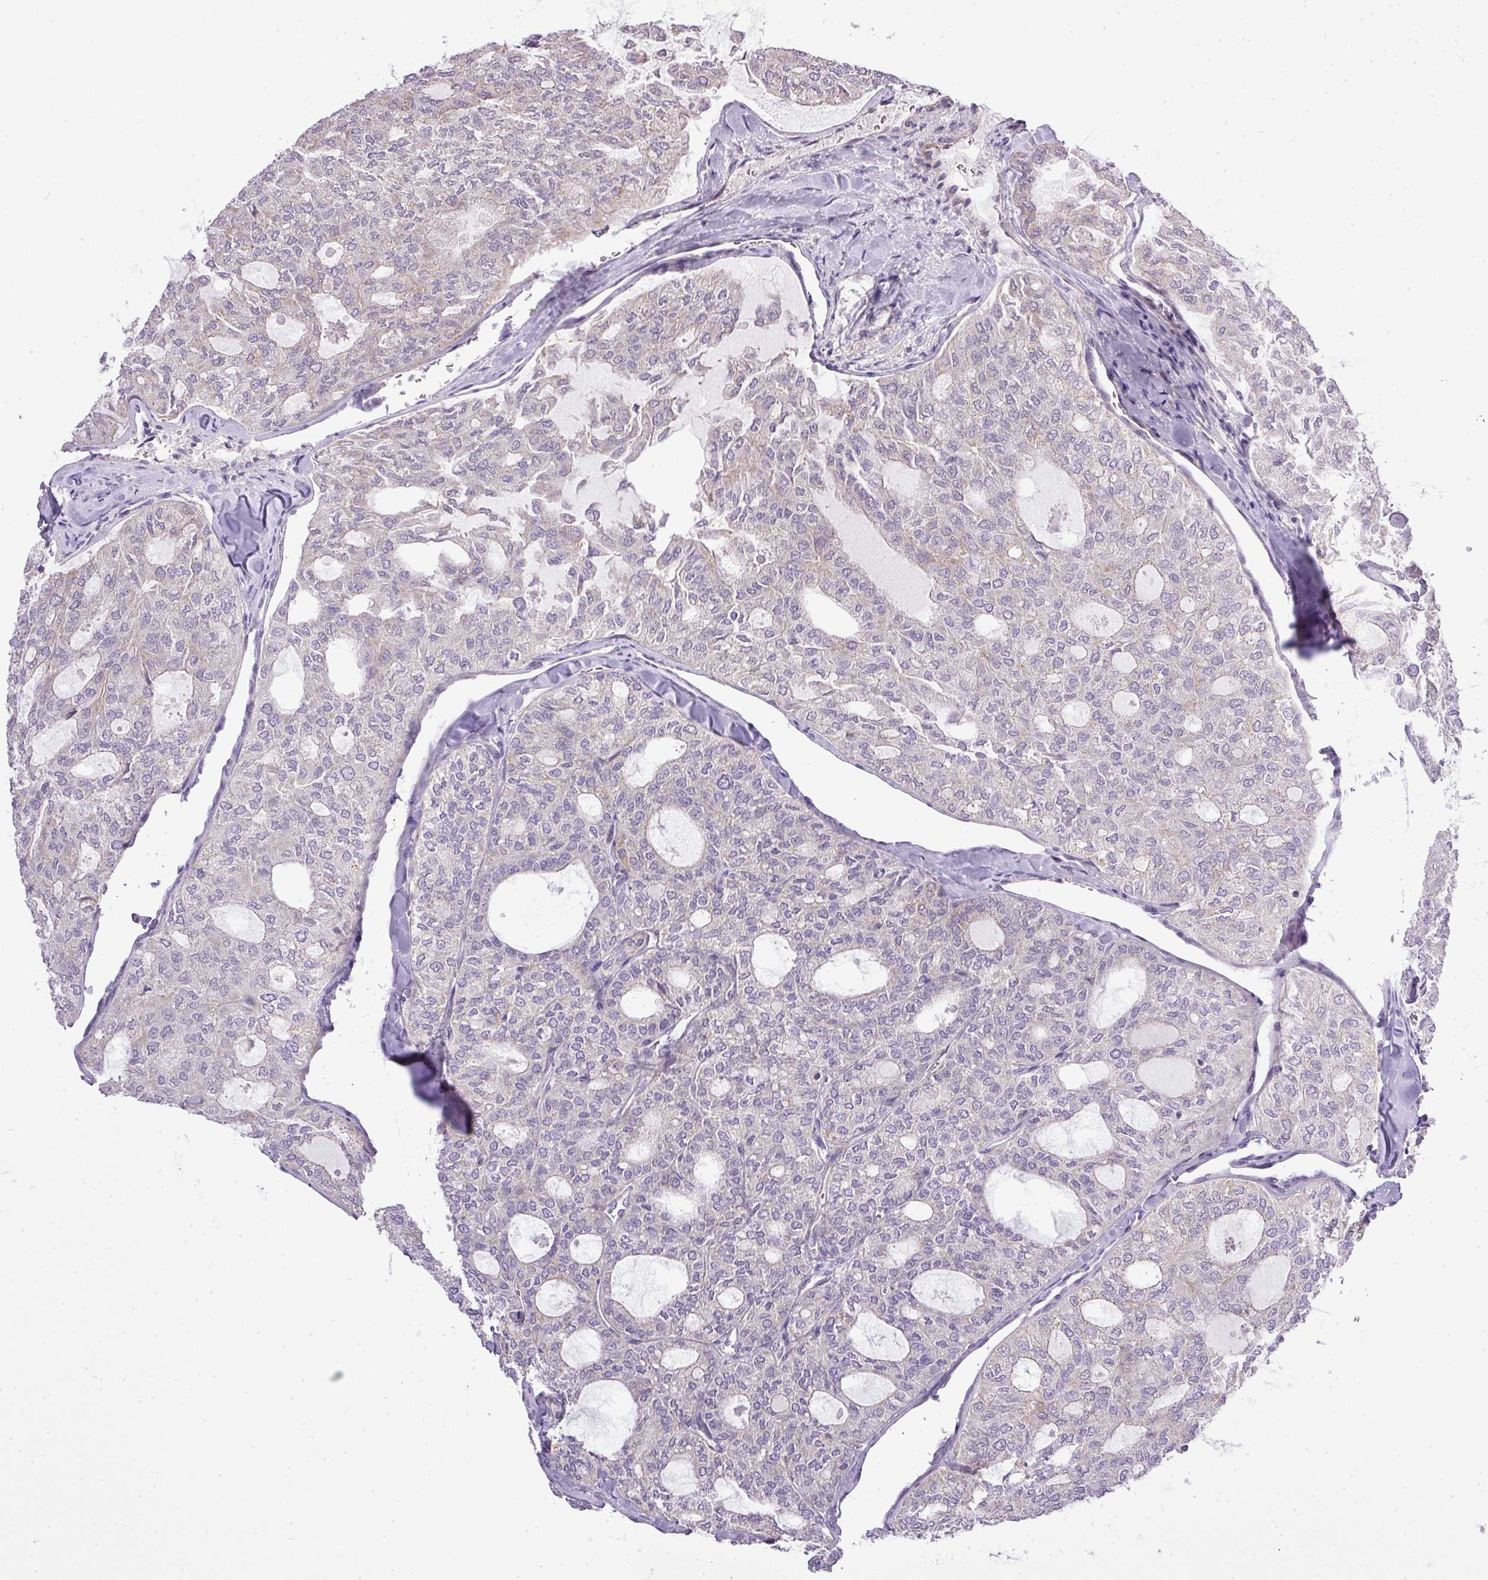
{"staining": {"intensity": "negative", "quantity": "none", "location": "none"}, "tissue": "thyroid cancer", "cell_type": "Tumor cells", "image_type": "cancer", "snomed": [{"axis": "morphology", "description": "Follicular adenoma carcinoma, NOS"}, {"axis": "topography", "description": "Thyroid gland"}], "caption": "Thyroid cancer (follicular adenoma carcinoma) stained for a protein using immunohistochemistry (IHC) demonstrates no staining tumor cells.", "gene": "ZDHHC1", "patient": {"sex": "male", "age": 75}}